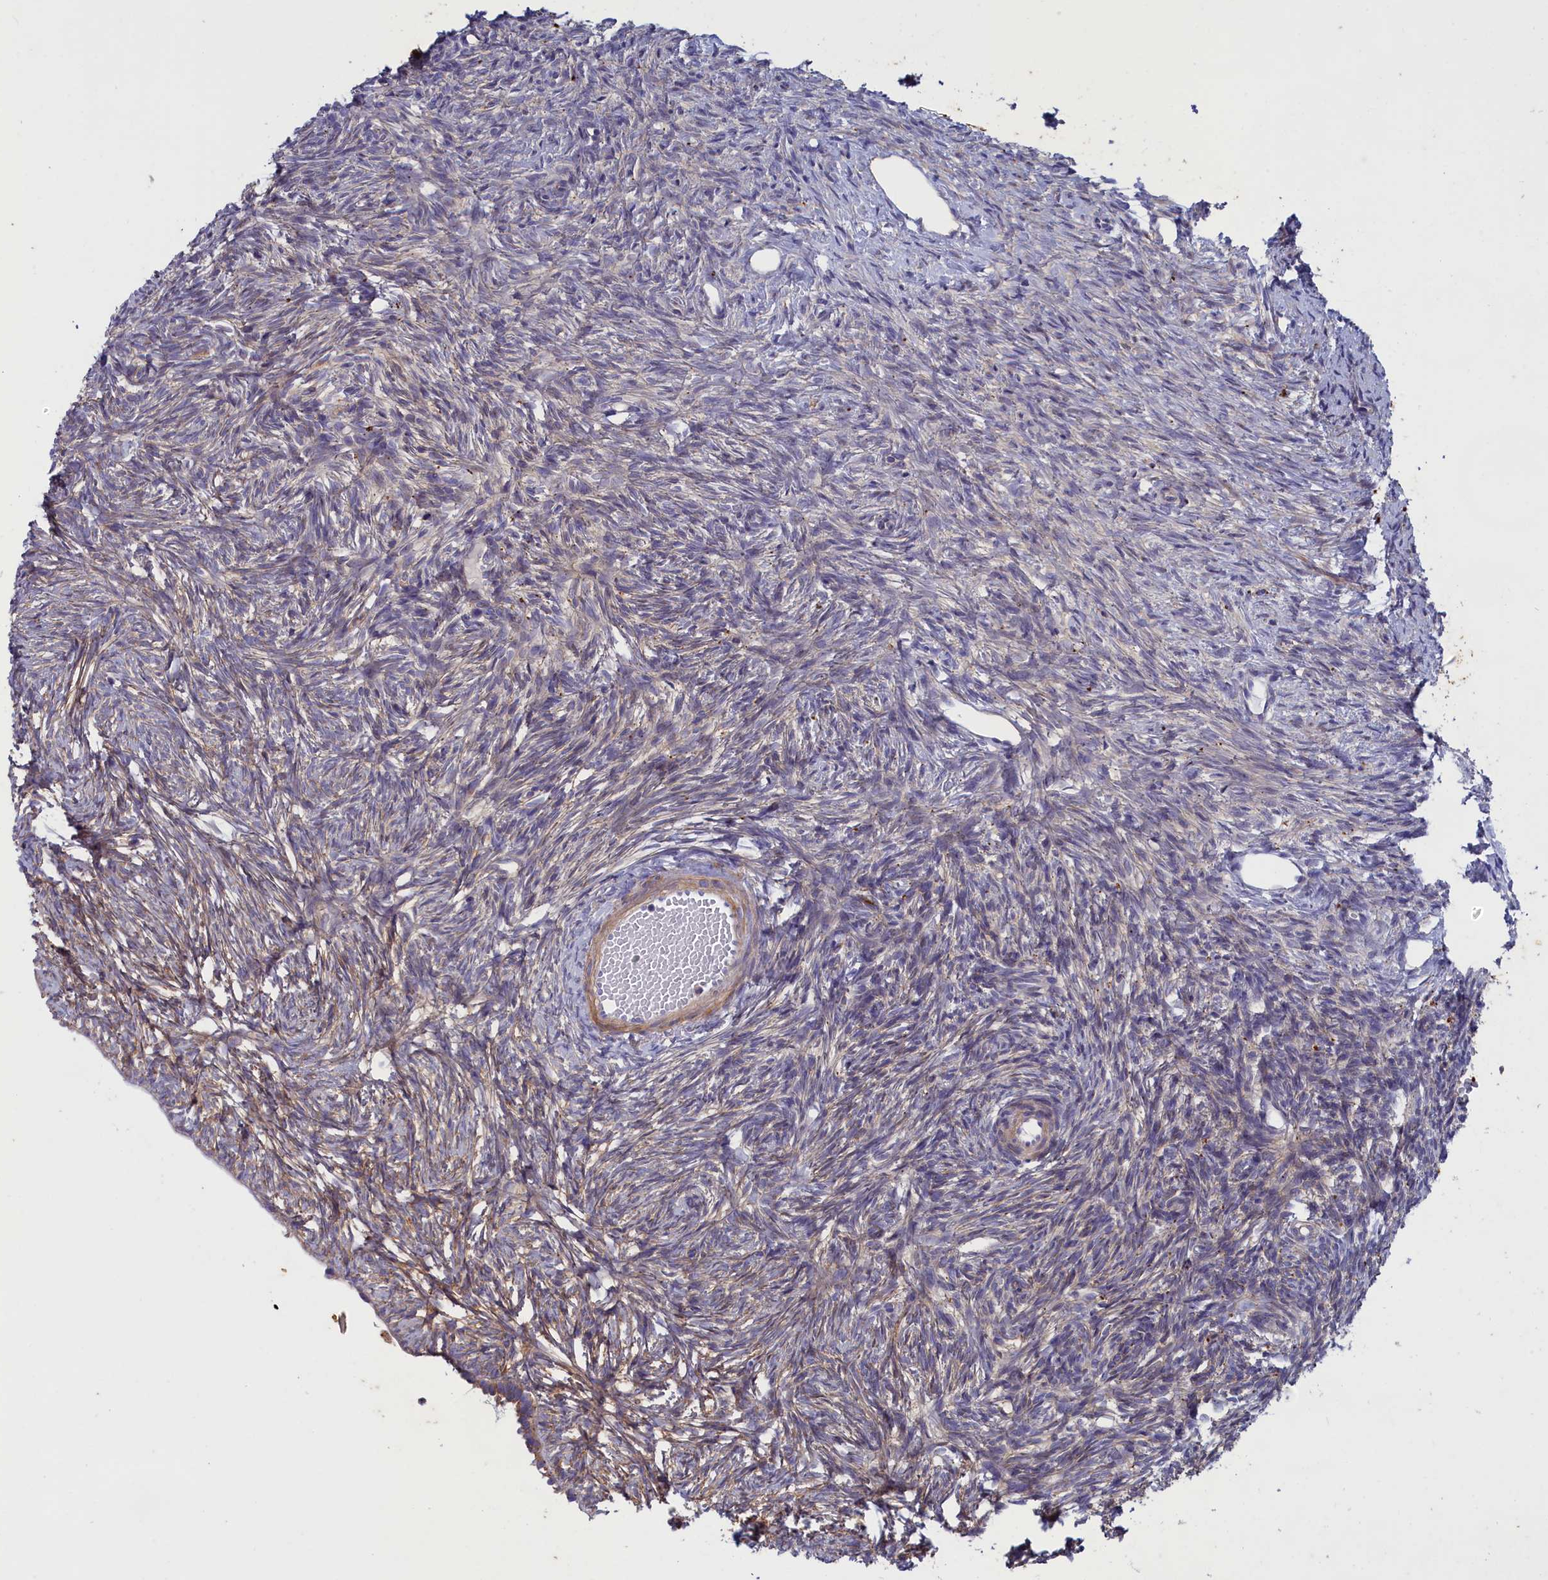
{"staining": {"intensity": "negative", "quantity": "none", "location": "none"}, "tissue": "ovary", "cell_type": "Ovarian stroma cells", "image_type": "normal", "snomed": [{"axis": "morphology", "description": "Normal tissue, NOS"}, {"axis": "topography", "description": "Ovary"}], "caption": "Histopathology image shows no protein expression in ovarian stroma cells of unremarkable ovary.", "gene": "SCAMP4", "patient": {"sex": "female", "age": 51}}